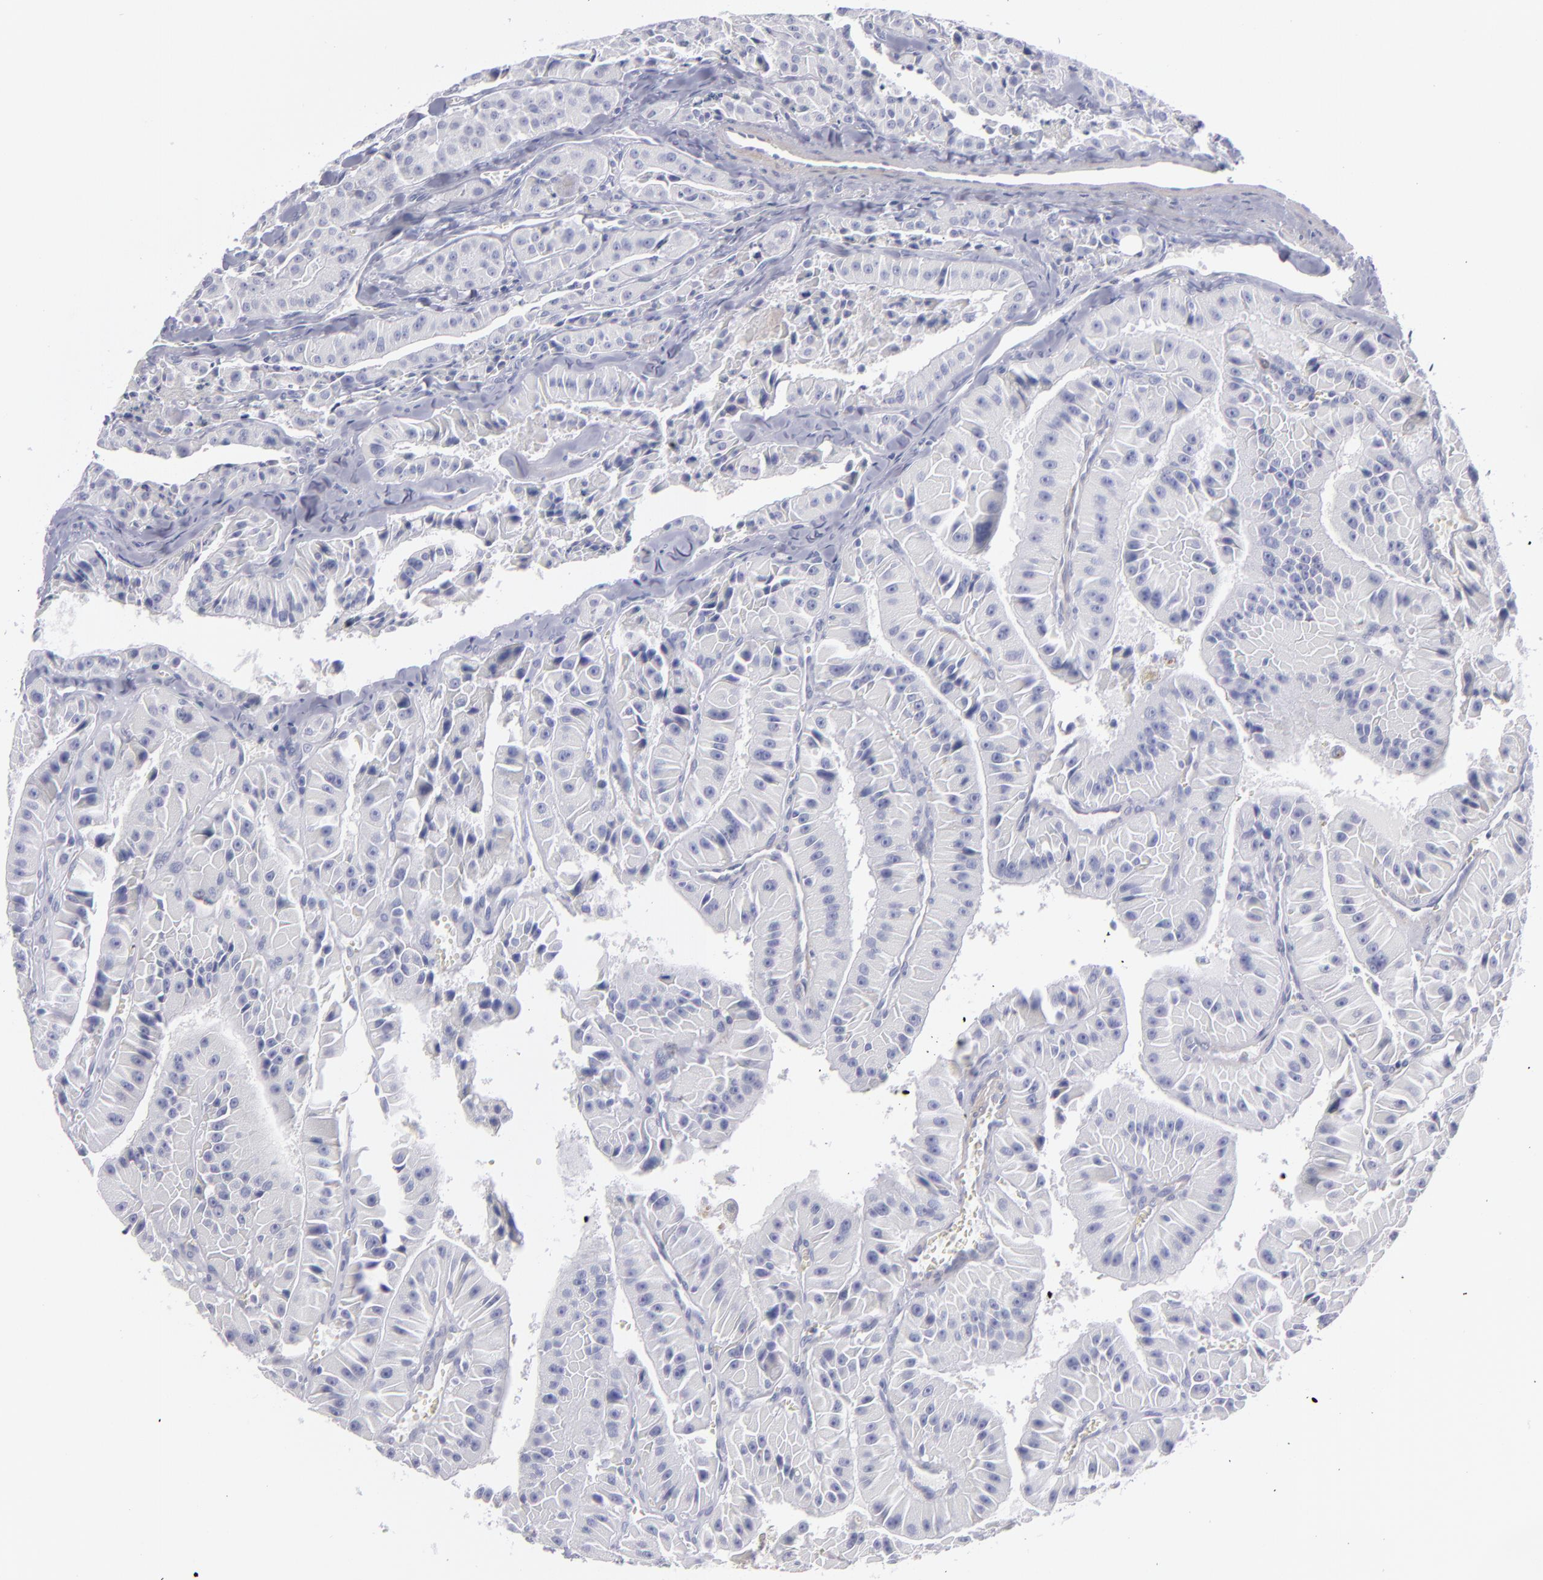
{"staining": {"intensity": "negative", "quantity": "none", "location": "none"}, "tissue": "thyroid cancer", "cell_type": "Tumor cells", "image_type": "cancer", "snomed": [{"axis": "morphology", "description": "Carcinoma, NOS"}, {"axis": "topography", "description": "Thyroid gland"}], "caption": "Tumor cells show no significant protein staining in thyroid cancer (carcinoma). (DAB (3,3'-diaminobenzidine) immunohistochemistry, high magnification).", "gene": "MYH11", "patient": {"sex": "male", "age": 76}}